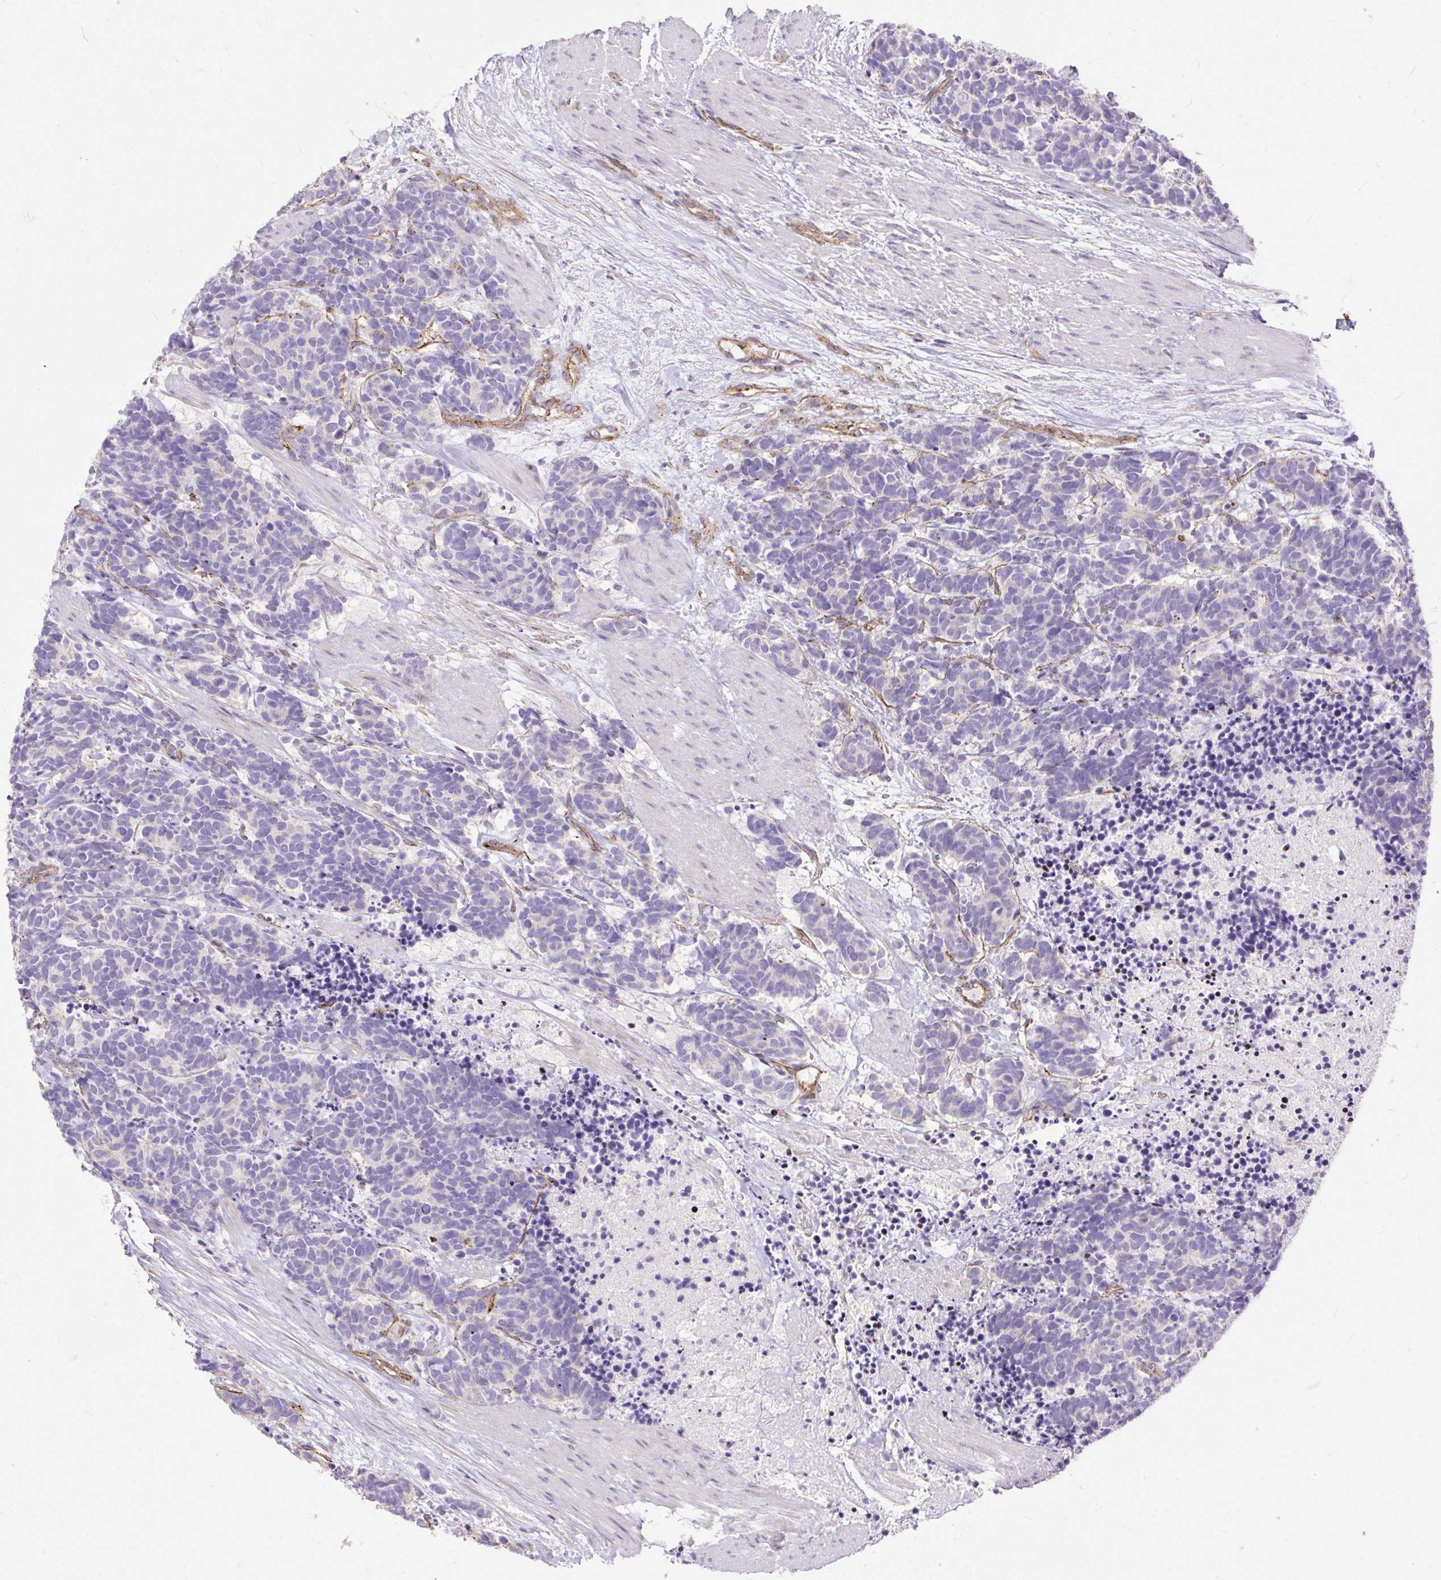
{"staining": {"intensity": "negative", "quantity": "none", "location": "none"}, "tissue": "carcinoid", "cell_type": "Tumor cells", "image_type": "cancer", "snomed": [{"axis": "morphology", "description": "Carcinoma, NOS"}, {"axis": "morphology", "description": "Carcinoid, malignant, NOS"}, {"axis": "topography", "description": "Prostate"}], "caption": "This photomicrograph is of carcinoid stained with IHC to label a protein in brown with the nuclei are counter-stained blue. There is no staining in tumor cells.", "gene": "MAGEB16", "patient": {"sex": "male", "age": 57}}